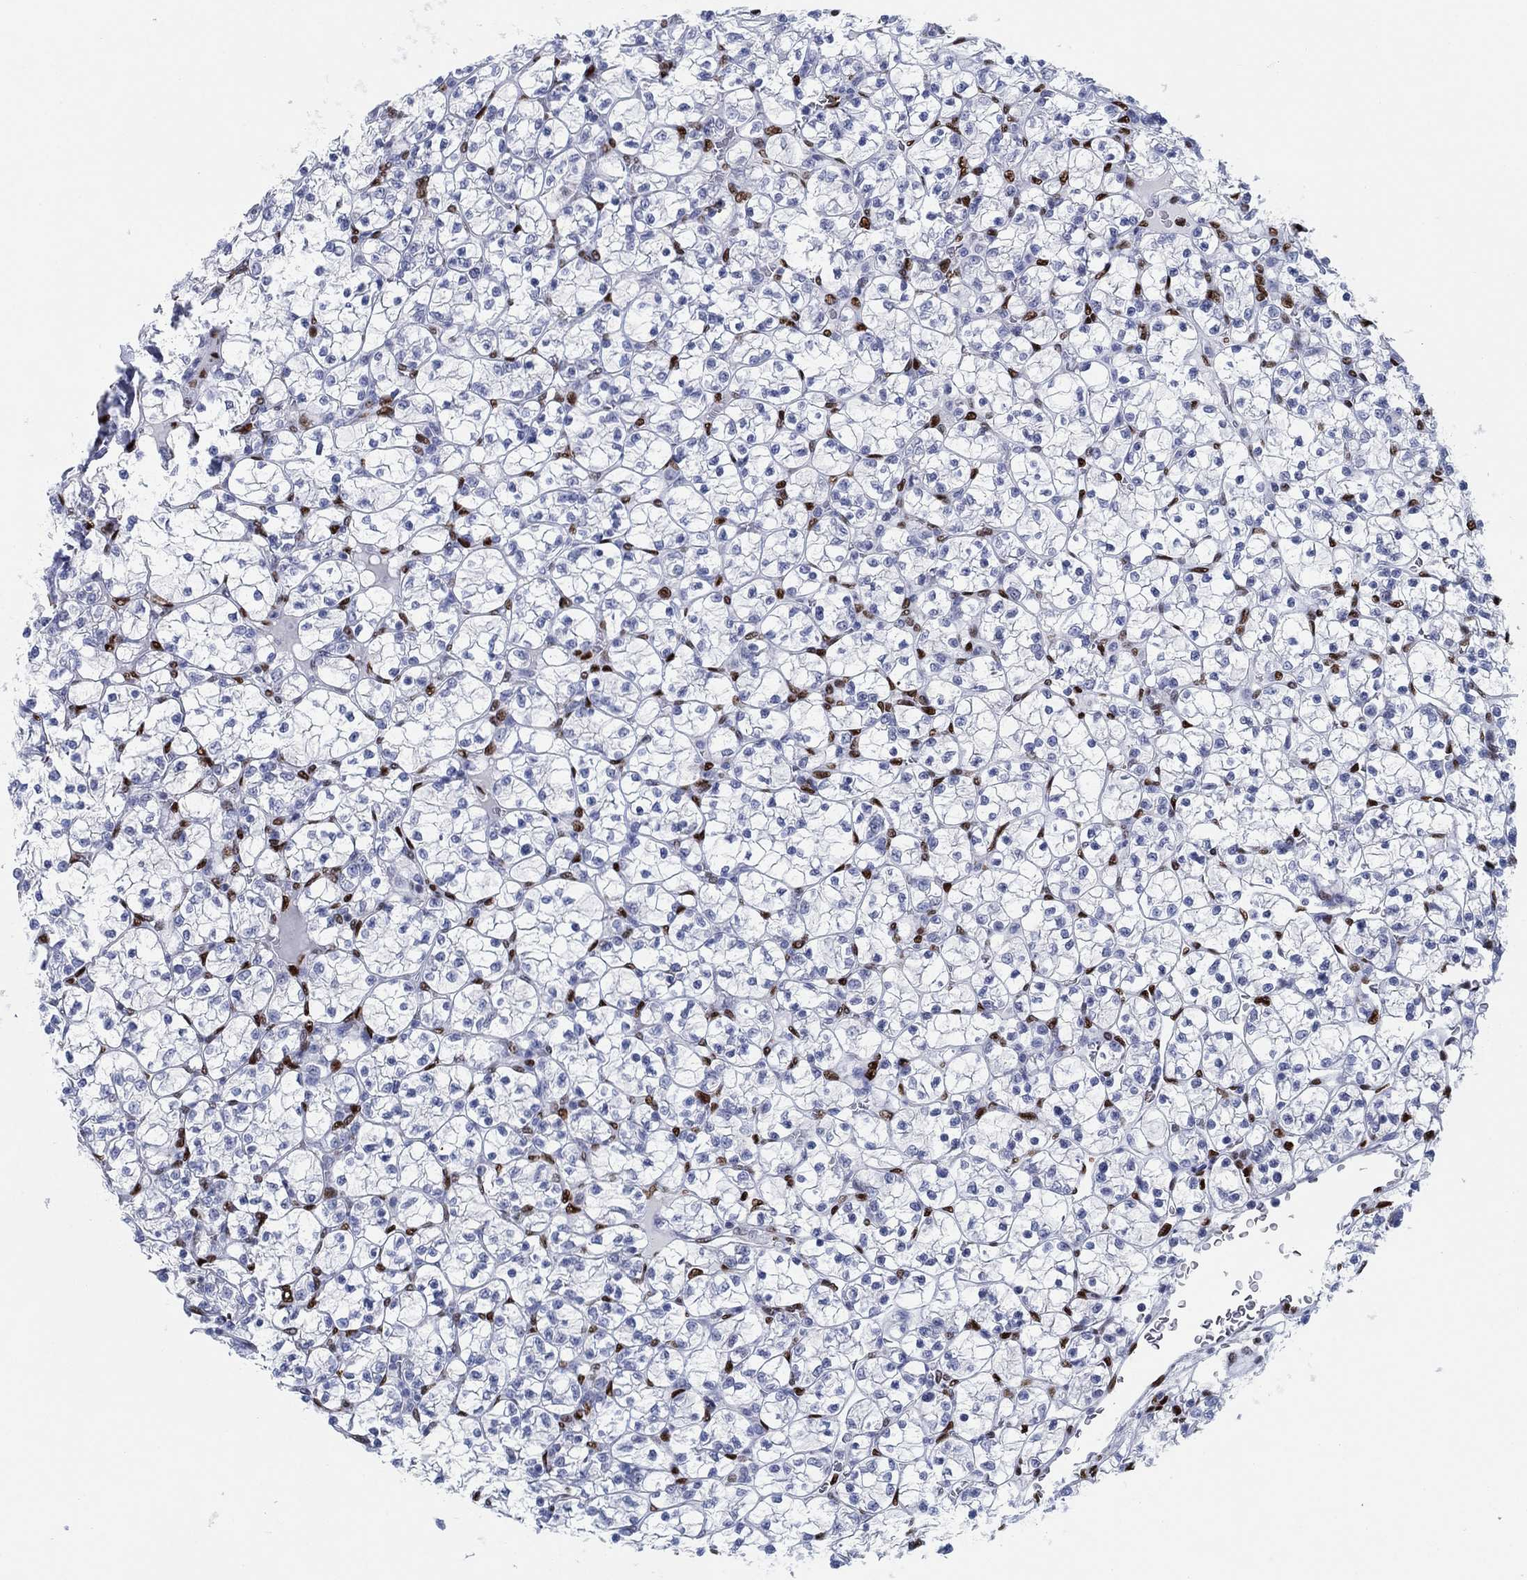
{"staining": {"intensity": "negative", "quantity": "none", "location": "none"}, "tissue": "renal cancer", "cell_type": "Tumor cells", "image_type": "cancer", "snomed": [{"axis": "morphology", "description": "Adenocarcinoma, NOS"}, {"axis": "topography", "description": "Kidney"}], "caption": "This image is of renal cancer stained with immunohistochemistry to label a protein in brown with the nuclei are counter-stained blue. There is no expression in tumor cells. (Brightfield microscopy of DAB (3,3'-diaminobenzidine) immunohistochemistry (IHC) at high magnification).", "gene": "ZEB1", "patient": {"sex": "female", "age": 89}}